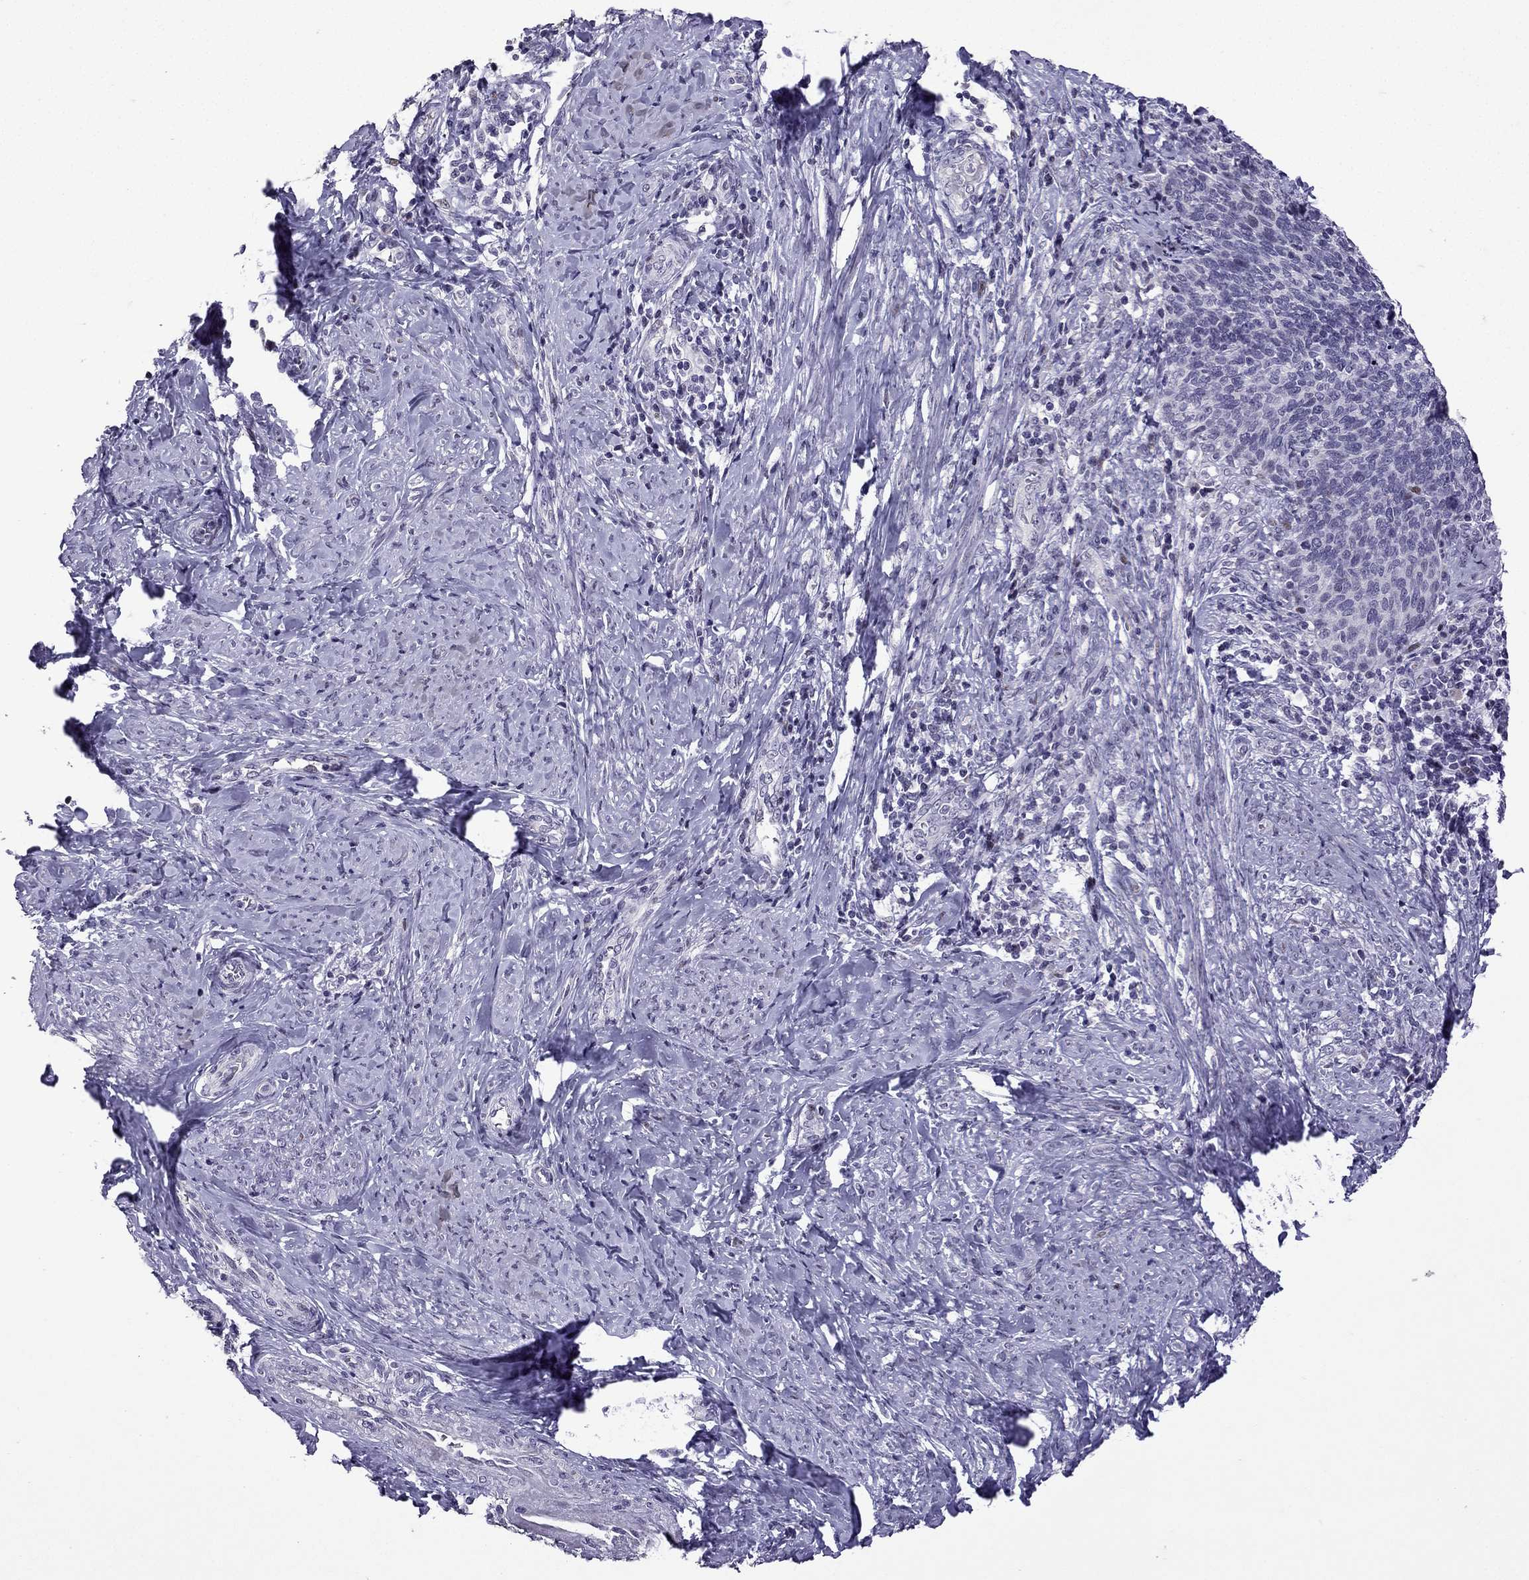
{"staining": {"intensity": "negative", "quantity": "none", "location": "none"}, "tissue": "cervical cancer", "cell_type": "Tumor cells", "image_type": "cancer", "snomed": [{"axis": "morphology", "description": "Normal tissue, NOS"}, {"axis": "morphology", "description": "Squamous cell carcinoma, NOS"}, {"axis": "topography", "description": "Cervix"}], "caption": "Protein analysis of squamous cell carcinoma (cervical) reveals no significant positivity in tumor cells.", "gene": "TTN", "patient": {"sex": "female", "age": 39}}